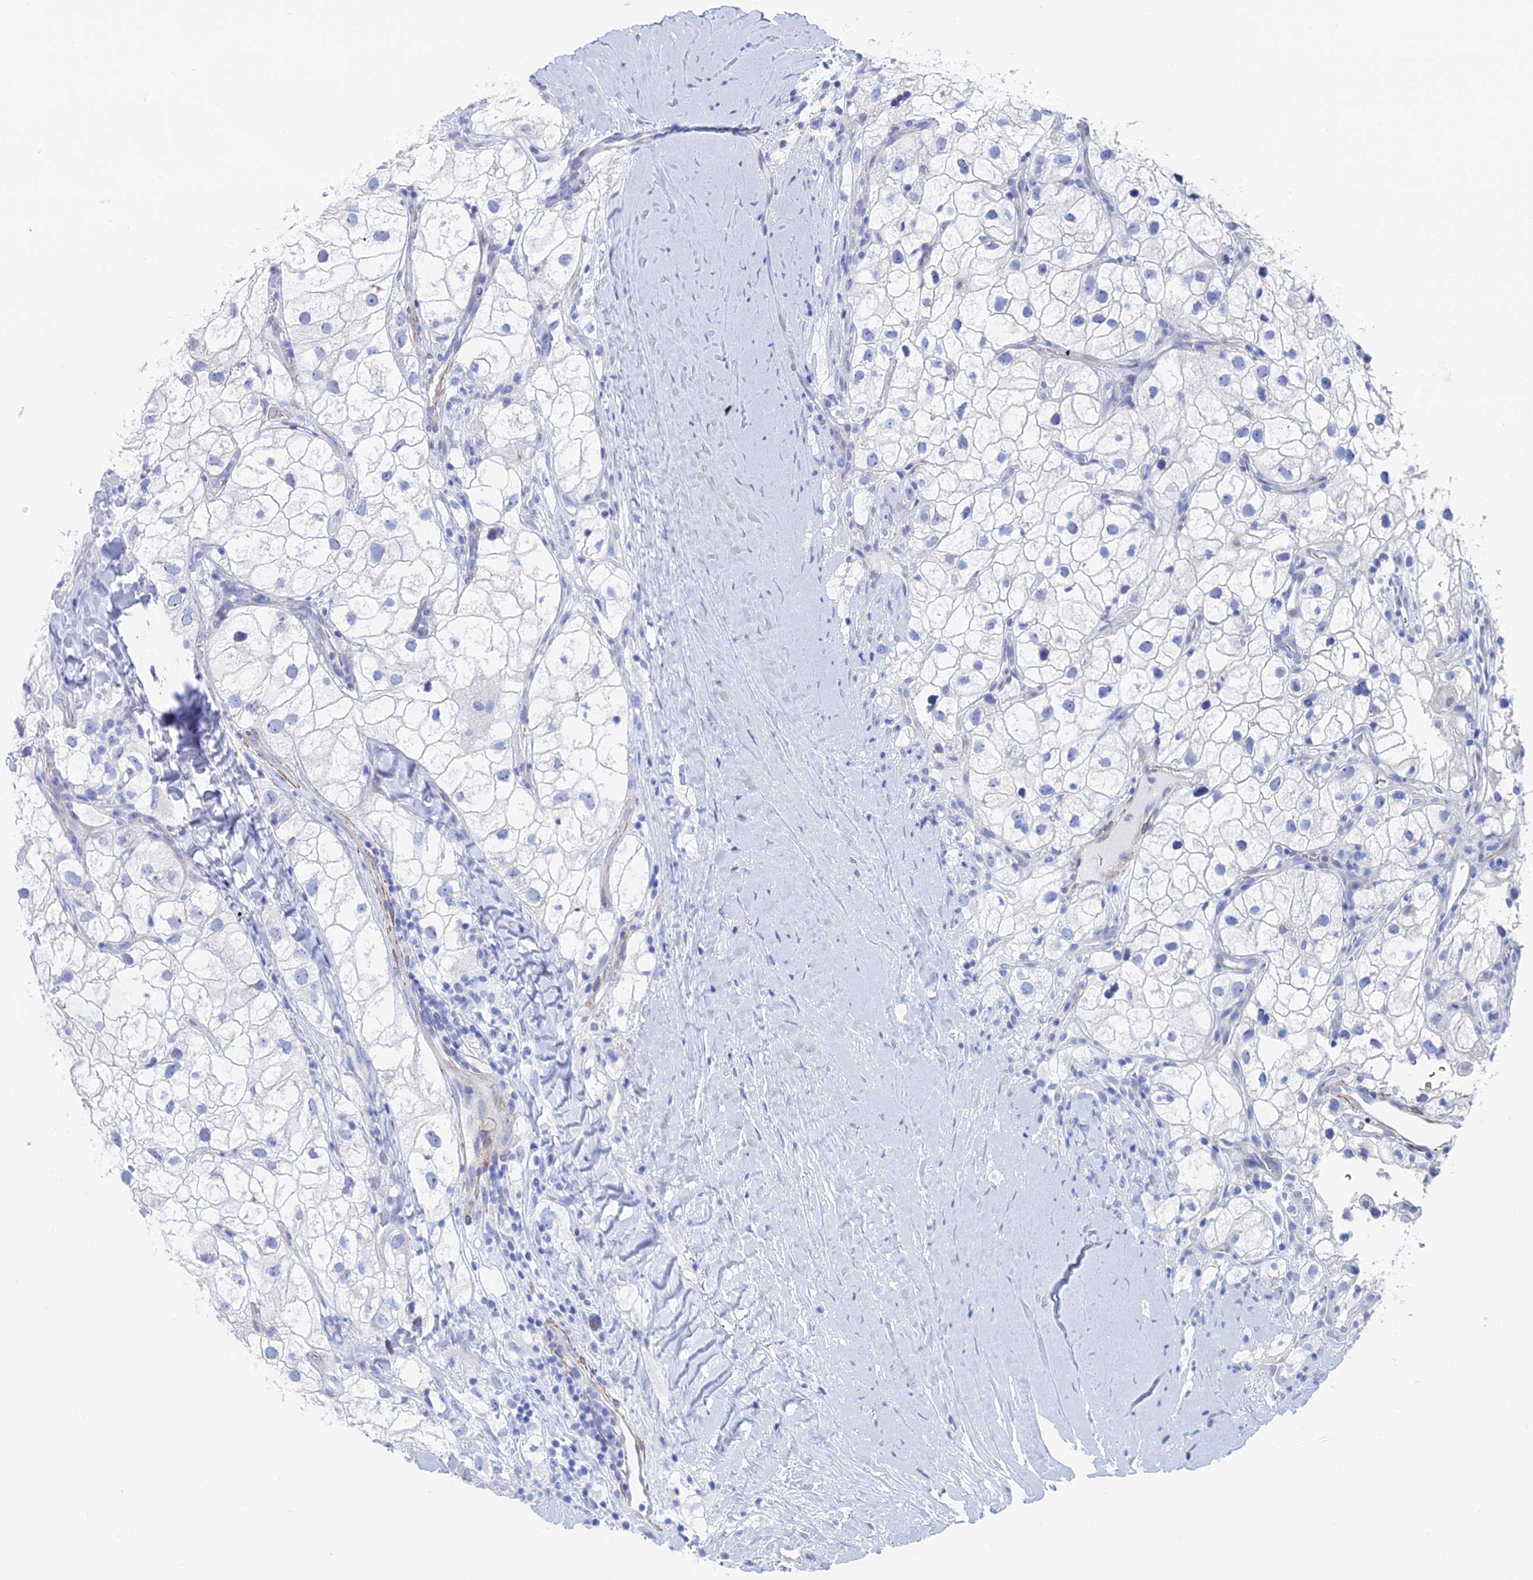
{"staining": {"intensity": "negative", "quantity": "none", "location": "none"}, "tissue": "renal cancer", "cell_type": "Tumor cells", "image_type": "cancer", "snomed": [{"axis": "morphology", "description": "Adenocarcinoma, NOS"}, {"axis": "topography", "description": "Kidney"}], "caption": "Immunohistochemistry (IHC) micrograph of neoplastic tissue: renal cancer (adenocarcinoma) stained with DAB reveals no significant protein positivity in tumor cells.", "gene": "KCNK18", "patient": {"sex": "male", "age": 59}}